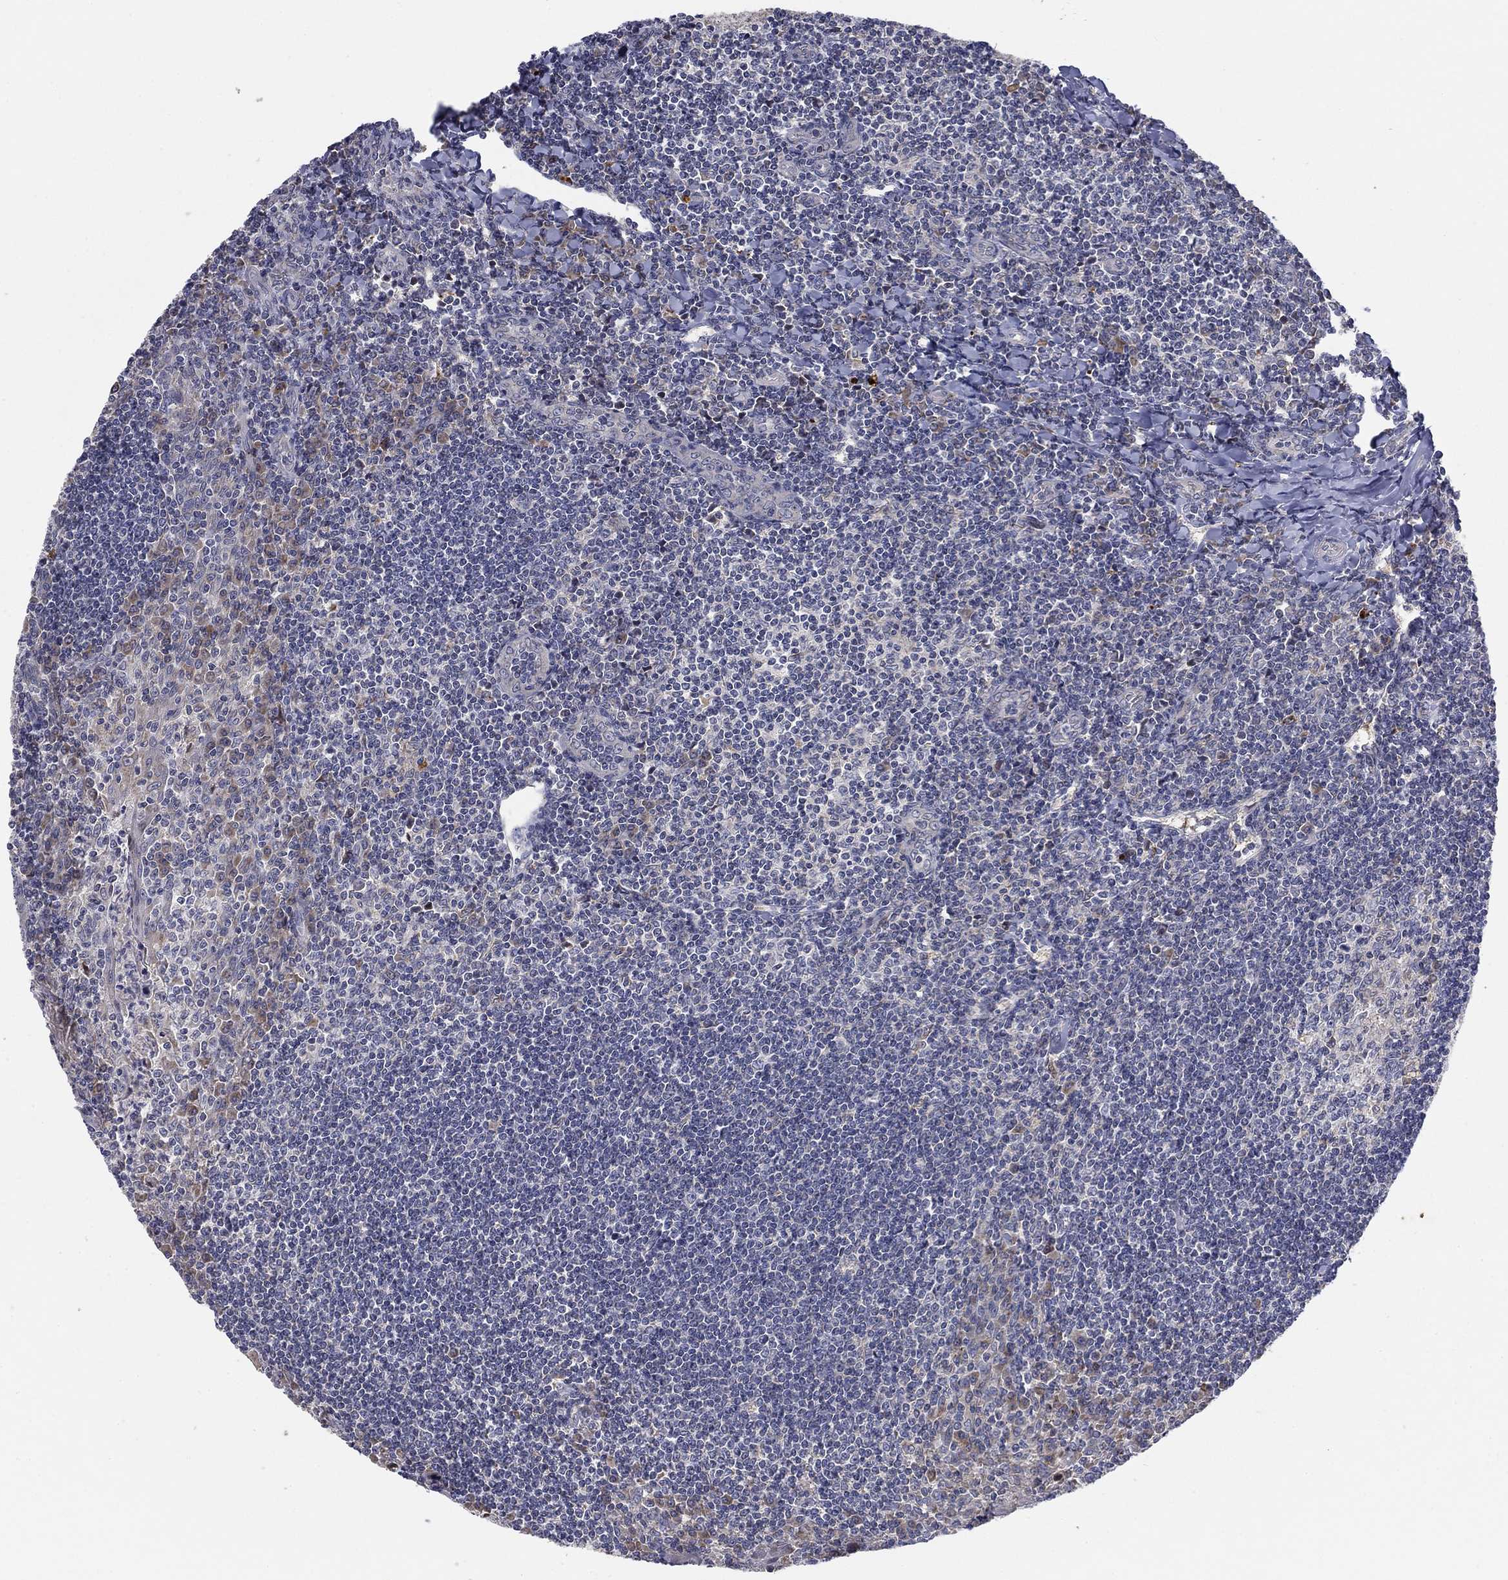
{"staining": {"intensity": "negative", "quantity": "none", "location": "none"}, "tissue": "tonsil", "cell_type": "Germinal center cells", "image_type": "normal", "snomed": [{"axis": "morphology", "description": "Normal tissue, NOS"}, {"axis": "topography", "description": "Tonsil"}], "caption": "Protein analysis of benign tonsil reveals no significant expression in germinal center cells. Brightfield microscopy of IHC stained with DAB (3,3'-diaminobenzidine) (brown) and hematoxylin (blue), captured at high magnification.", "gene": "MMAA", "patient": {"sex": "female", "age": 12}}